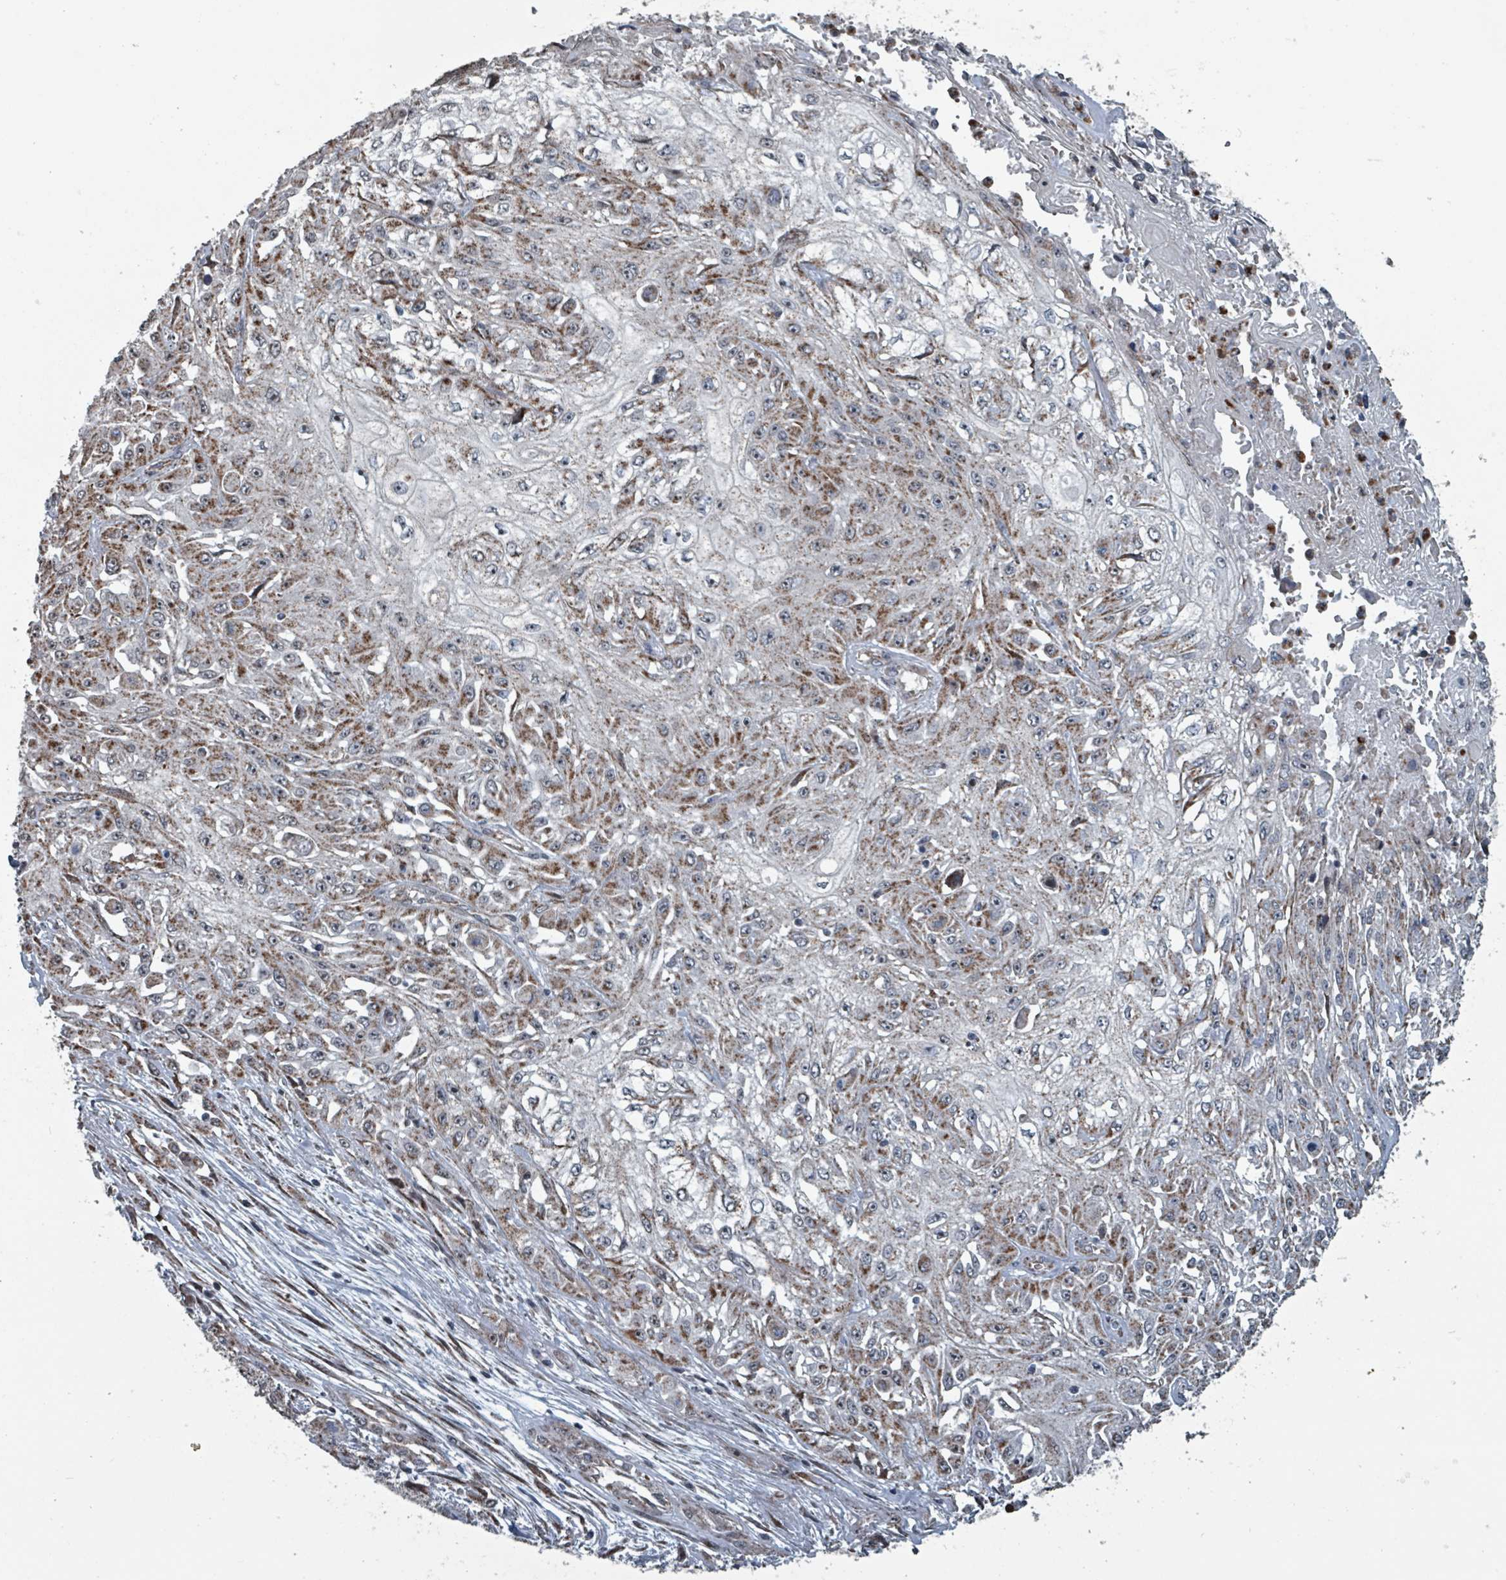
{"staining": {"intensity": "moderate", "quantity": ">75%", "location": "cytoplasmic/membranous"}, "tissue": "skin cancer", "cell_type": "Tumor cells", "image_type": "cancer", "snomed": [{"axis": "morphology", "description": "Squamous cell carcinoma, NOS"}, {"axis": "morphology", "description": "Squamous cell carcinoma, metastatic, NOS"}, {"axis": "topography", "description": "Skin"}, {"axis": "topography", "description": "Lymph node"}], "caption": "This photomicrograph shows immunohistochemistry (IHC) staining of human skin squamous cell carcinoma, with medium moderate cytoplasmic/membranous staining in approximately >75% of tumor cells.", "gene": "MRPL4", "patient": {"sex": "male", "age": 75}}